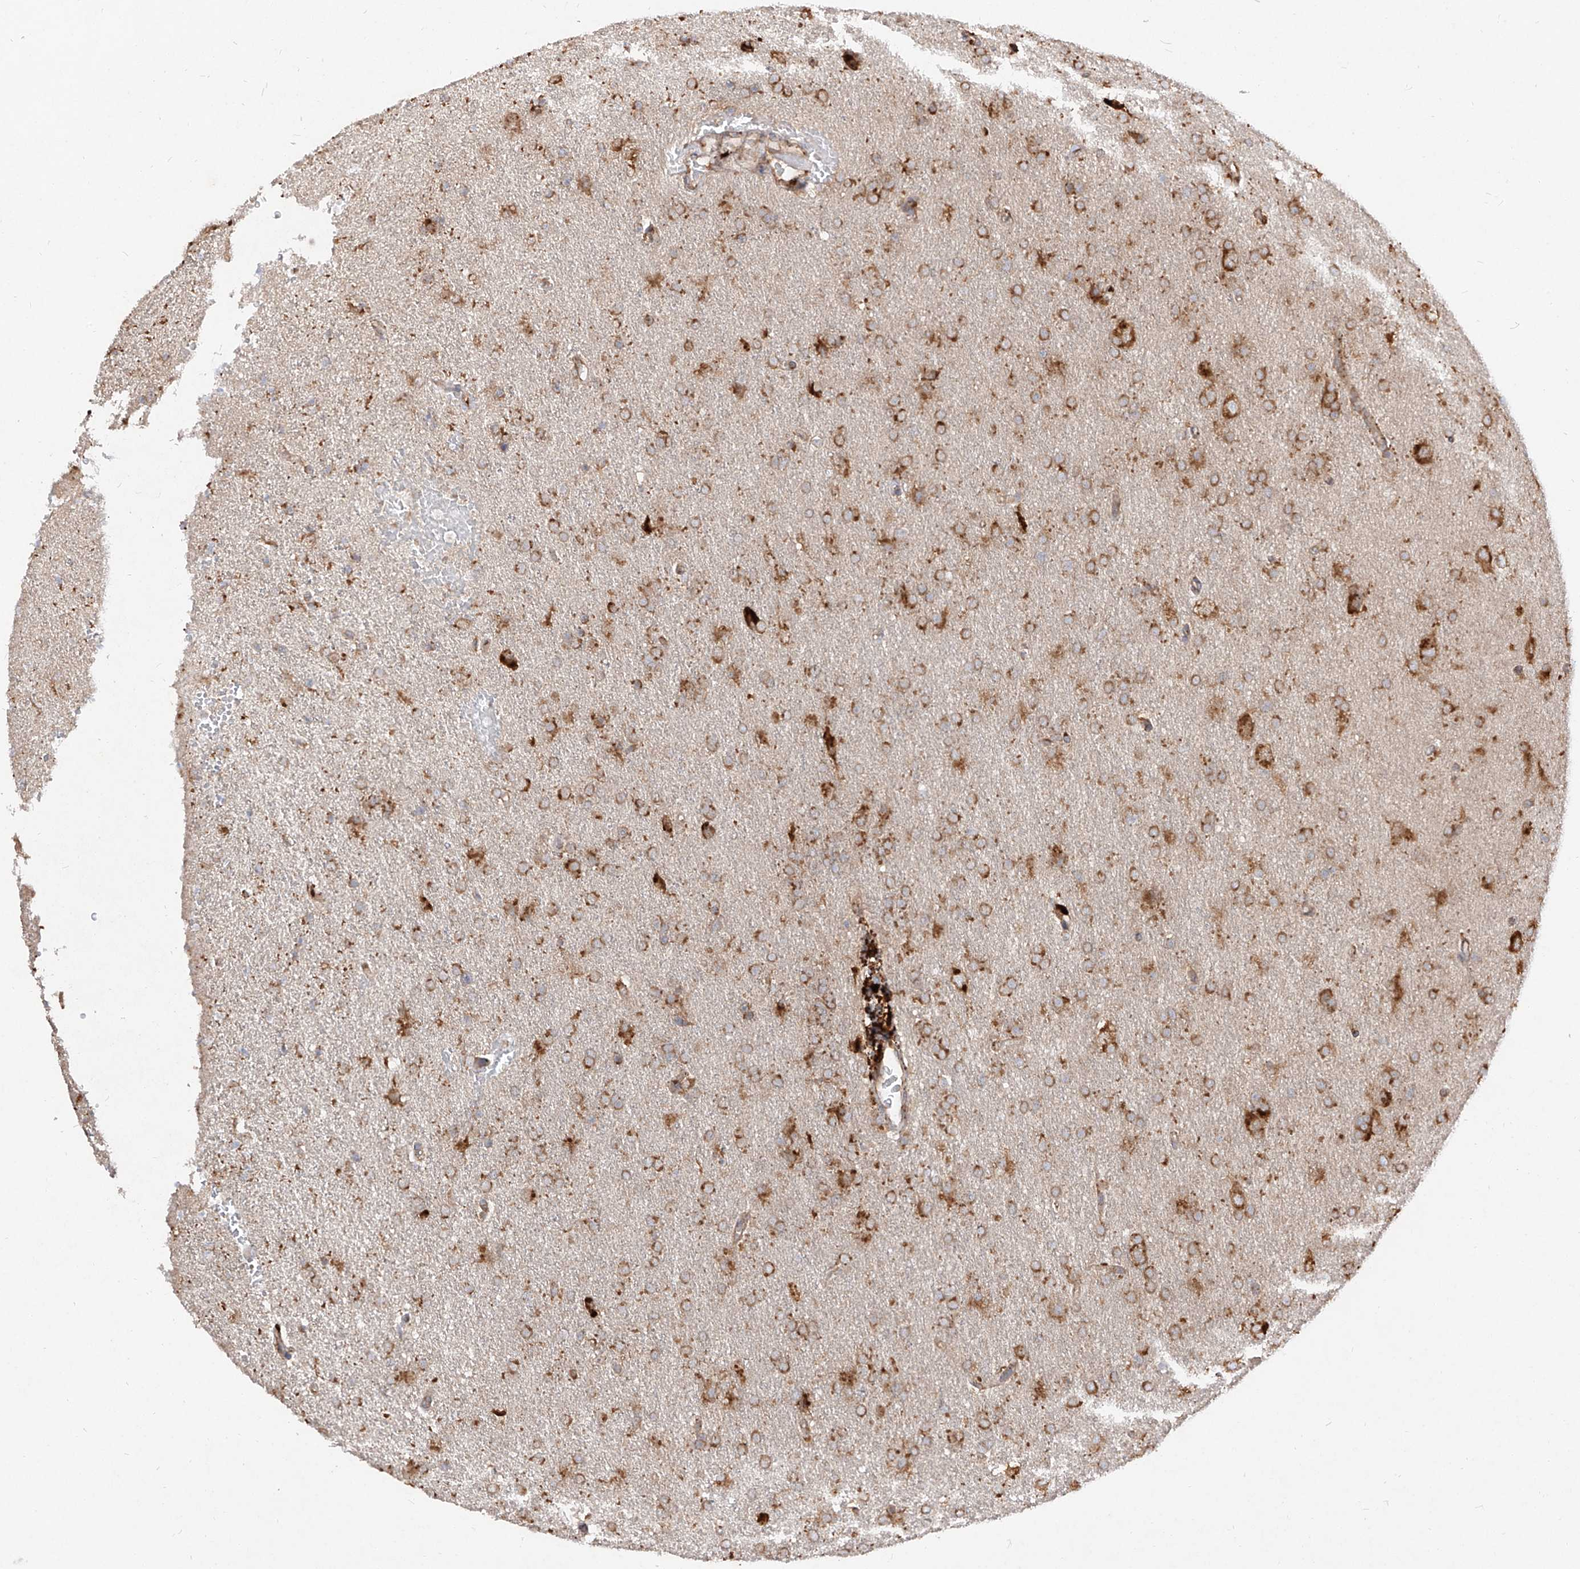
{"staining": {"intensity": "strong", "quantity": ">75%", "location": "cytoplasmic/membranous"}, "tissue": "glioma", "cell_type": "Tumor cells", "image_type": "cancer", "snomed": [{"axis": "morphology", "description": "Glioma, malignant, High grade"}, {"axis": "topography", "description": "Brain"}], "caption": "Glioma was stained to show a protein in brown. There is high levels of strong cytoplasmic/membranous staining in approximately >75% of tumor cells. (DAB (3,3'-diaminobenzidine) = brown stain, brightfield microscopy at high magnification).", "gene": "RPS25", "patient": {"sex": "male", "age": 72}}